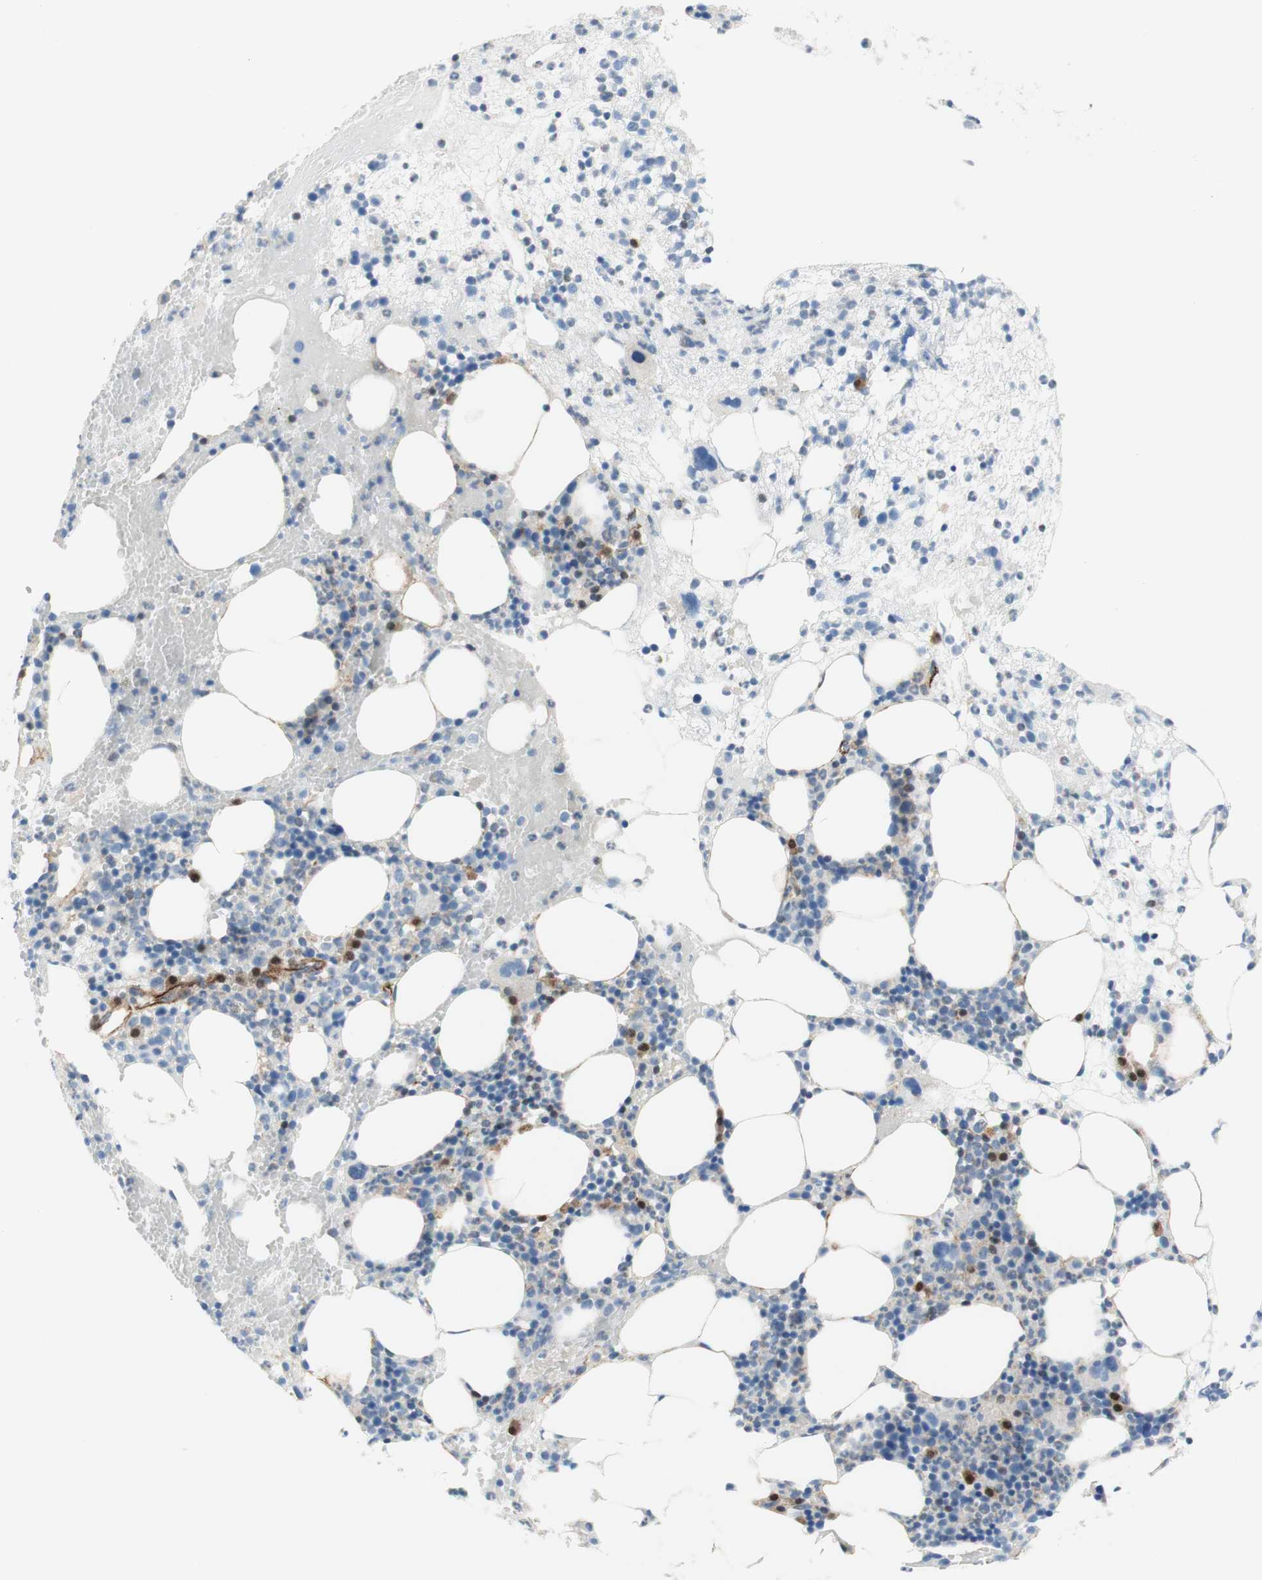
{"staining": {"intensity": "strong", "quantity": "<25%", "location": "cytoplasmic/membranous,nuclear"}, "tissue": "bone marrow", "cell_type": "Hematopoietic cells", "image_type": "normal", "snomed": [{"axis": "morphology", "description": "Normal tissue, NOS"}, {"axis": "morphology", "description": "Inflammation, NOS"}, {"axis": "topography", "description": "Bone marrow"}], "caption": "About <25% of hematopoietic cells in benign bone marrow demonstrate strong cytoplasmic/membranous,nuclear protein expression as visualized by brown immunohistochemical staining.", "gene": "POU2AF1", "patient": {"sex": "female", "age": 79}}